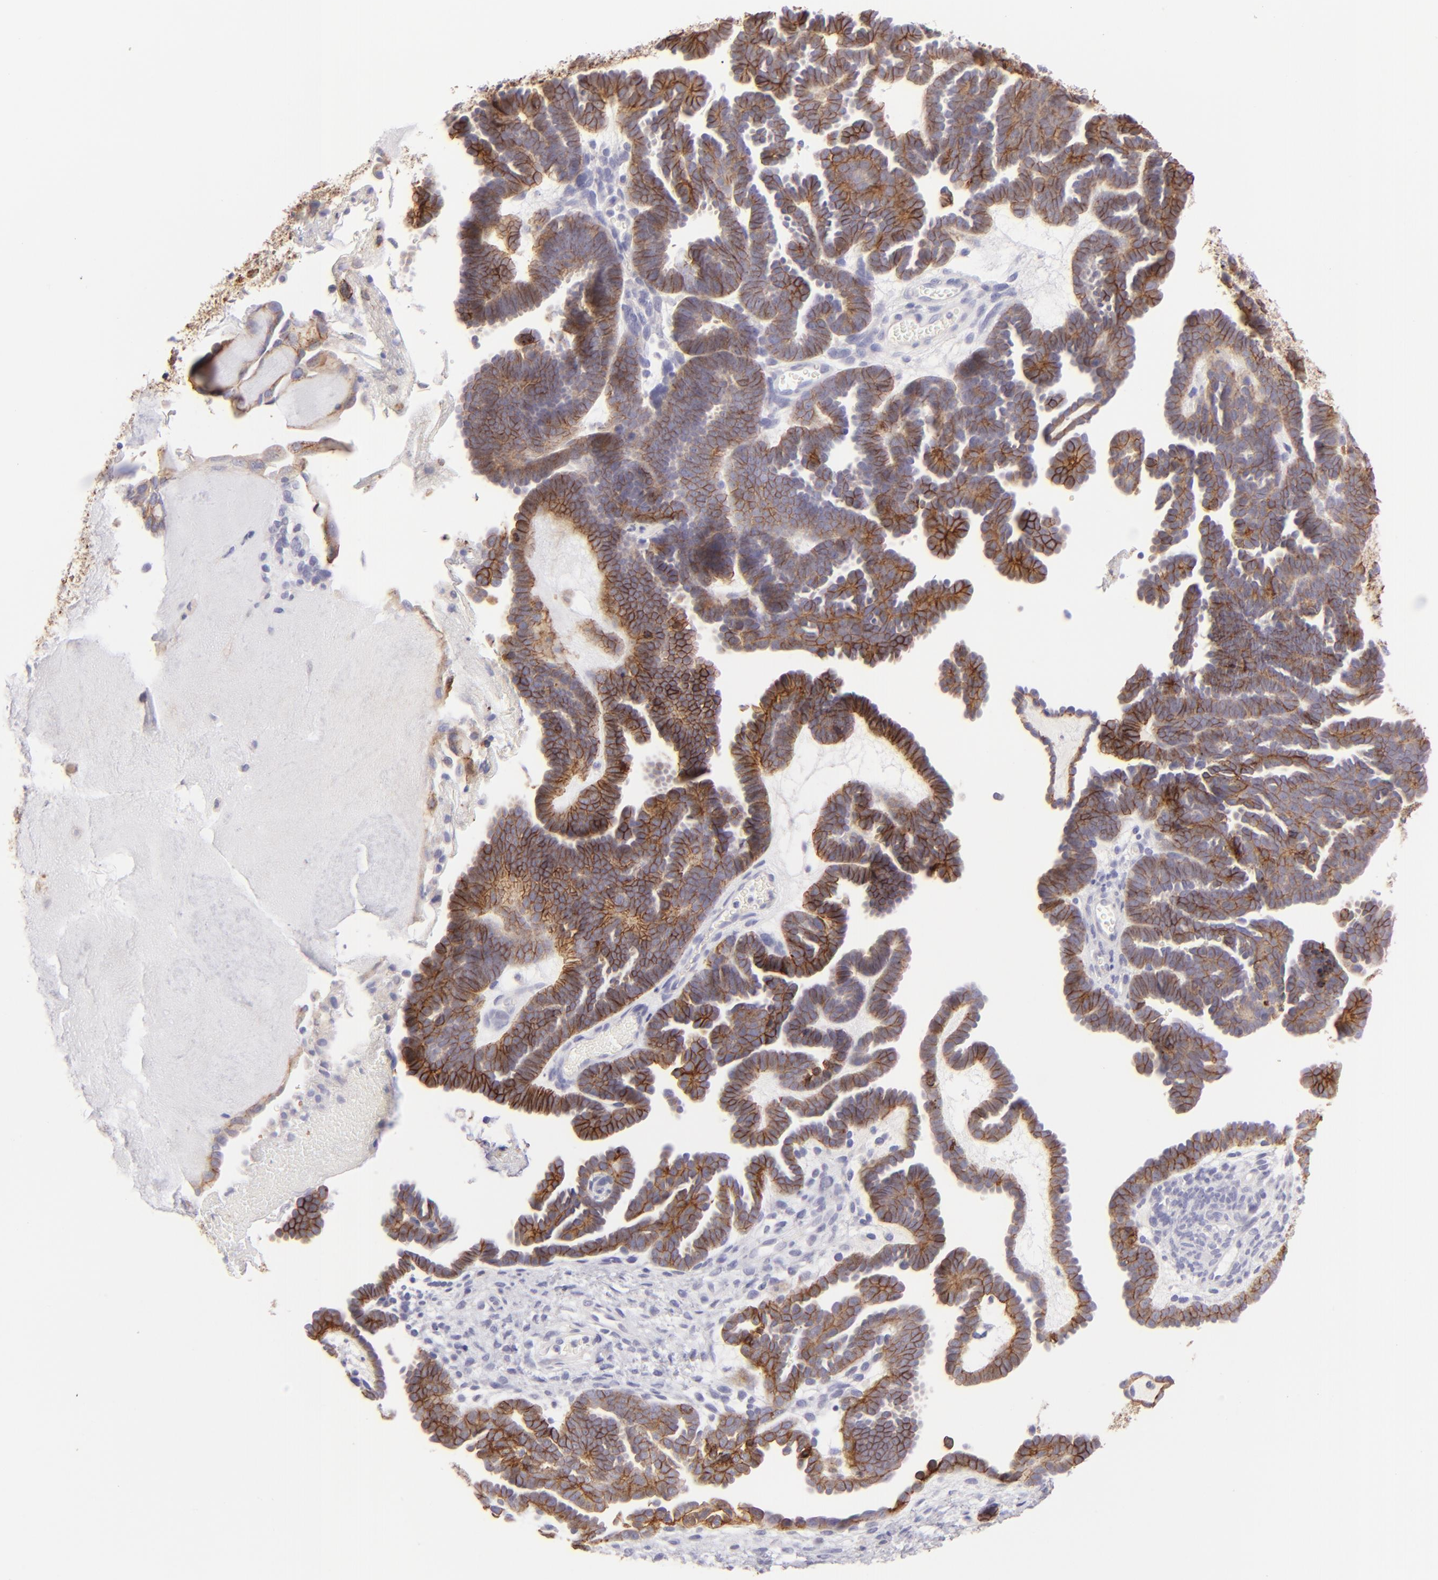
{"staining": {"intensity": "moderate", "quantity": ">75%", "location": "cytoplasmic/membranous"}, "tissue": "endometrial cancer", "cell_type": "Tumor cells", "image_type": "cancer", "snomed": [{"axis": "morphology", "description": "Neoplasm, malignant, NOS"}, {"axis": "topography", "description": "Endometrium"}], "caption": "Tumor cells demonstrate moderate cytoplasmic/membranous staining in about >75% of cells in endometrial cancer (malignant neoplasm). The staining was performed using DAB to visualize the protein expression in brown, while the nuclei were stained in blue with hematoxylin (Magnification: 20x).", "gene": "CLDN4", "patient": {"sex": "female", "age": 74}}